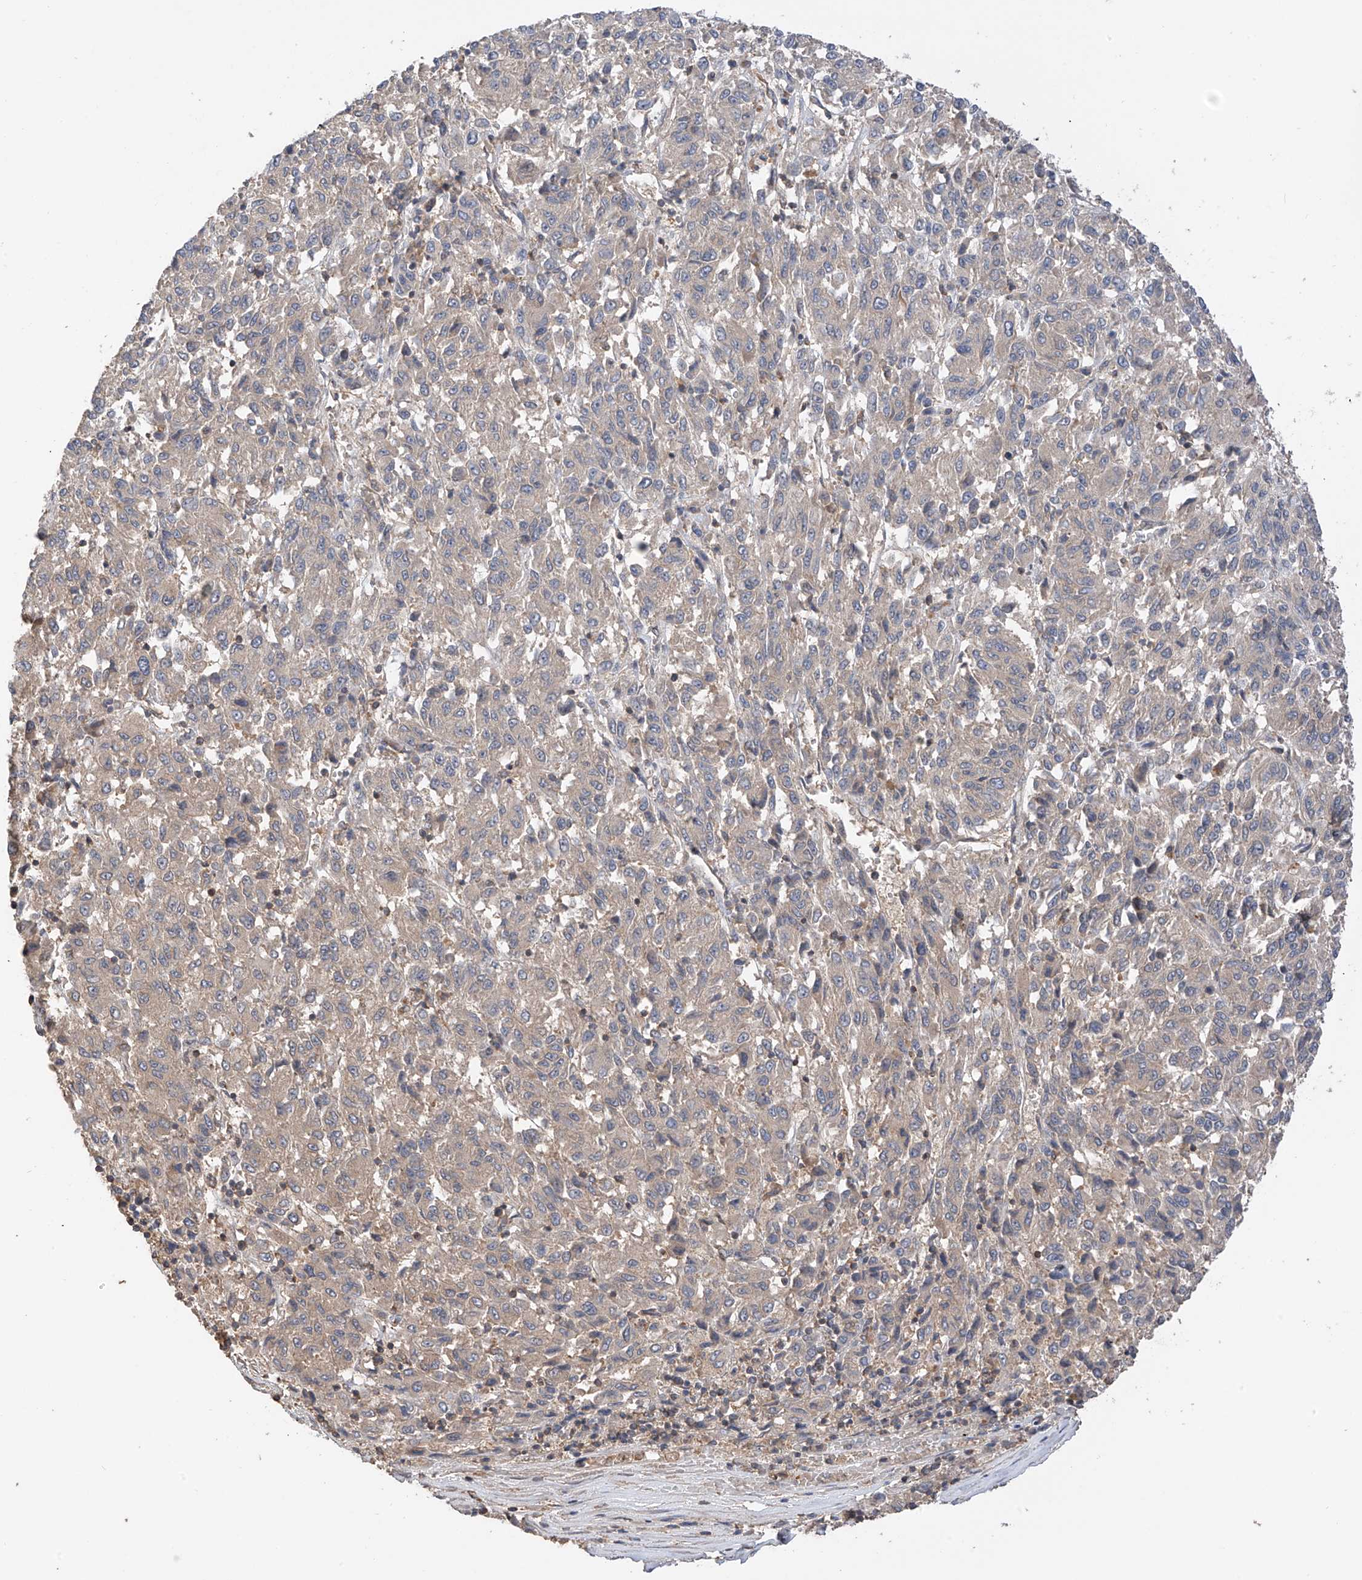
{"staining": {"intensity": "negative", "quantity": "none", "location": "none"}, "tissue": "melanoma", "cell_type": "Tumor cells", "image_type": "cancer", "snomed": [{"axis": "morphology", "description": "Malignant melanoma, Metastatic site"}, {"axis": "topography", "description": "Lung"}], "caption": "Tumor cells are negative for brown protein staining in malignant melanoma (metastatic site).", "gene": "RPAIN", "patient": {"sex": "male", "age": 64}}